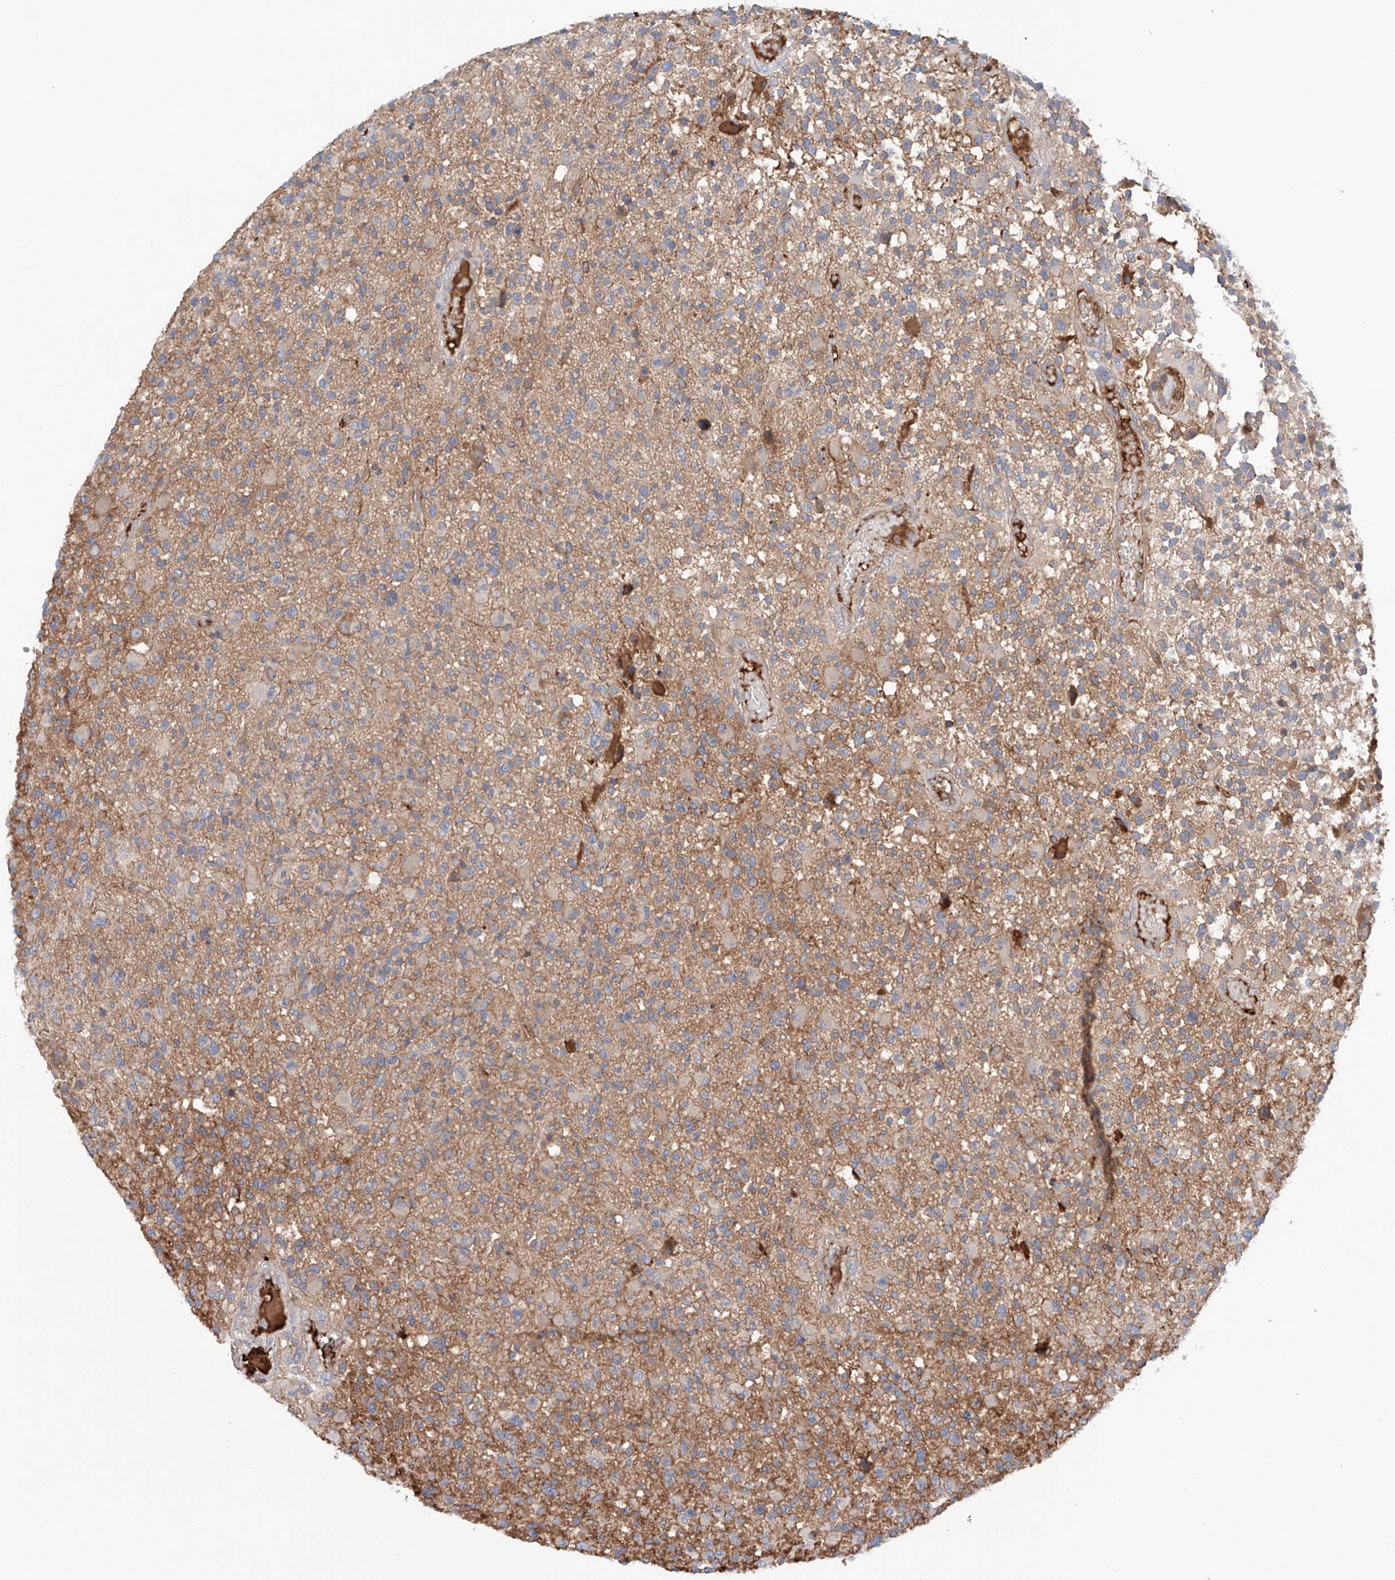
{"staining": {"intensity": "weak", "quantity": "25%-75%", "location": "cytoplasmic/membranous"}, "tissue": "glioma", "cell_type": "Tumor cells", "image_type": "cancer", "snomed": [{"axis": "morphology", "description": "Glioma, malignant, High grade"}, {"axis": "morphology", "description": "Glioblastoma, NOS"}, {"axis": "topography", "description": "Brain"}], "caption": "A low amount of weak cytoplasmic/membranous positivity is identified in approximately 25%-75% of tumor cells in glioma tissue.", "gene": "PGGT1B", "patient": {"sex": "male", "age": 60}}